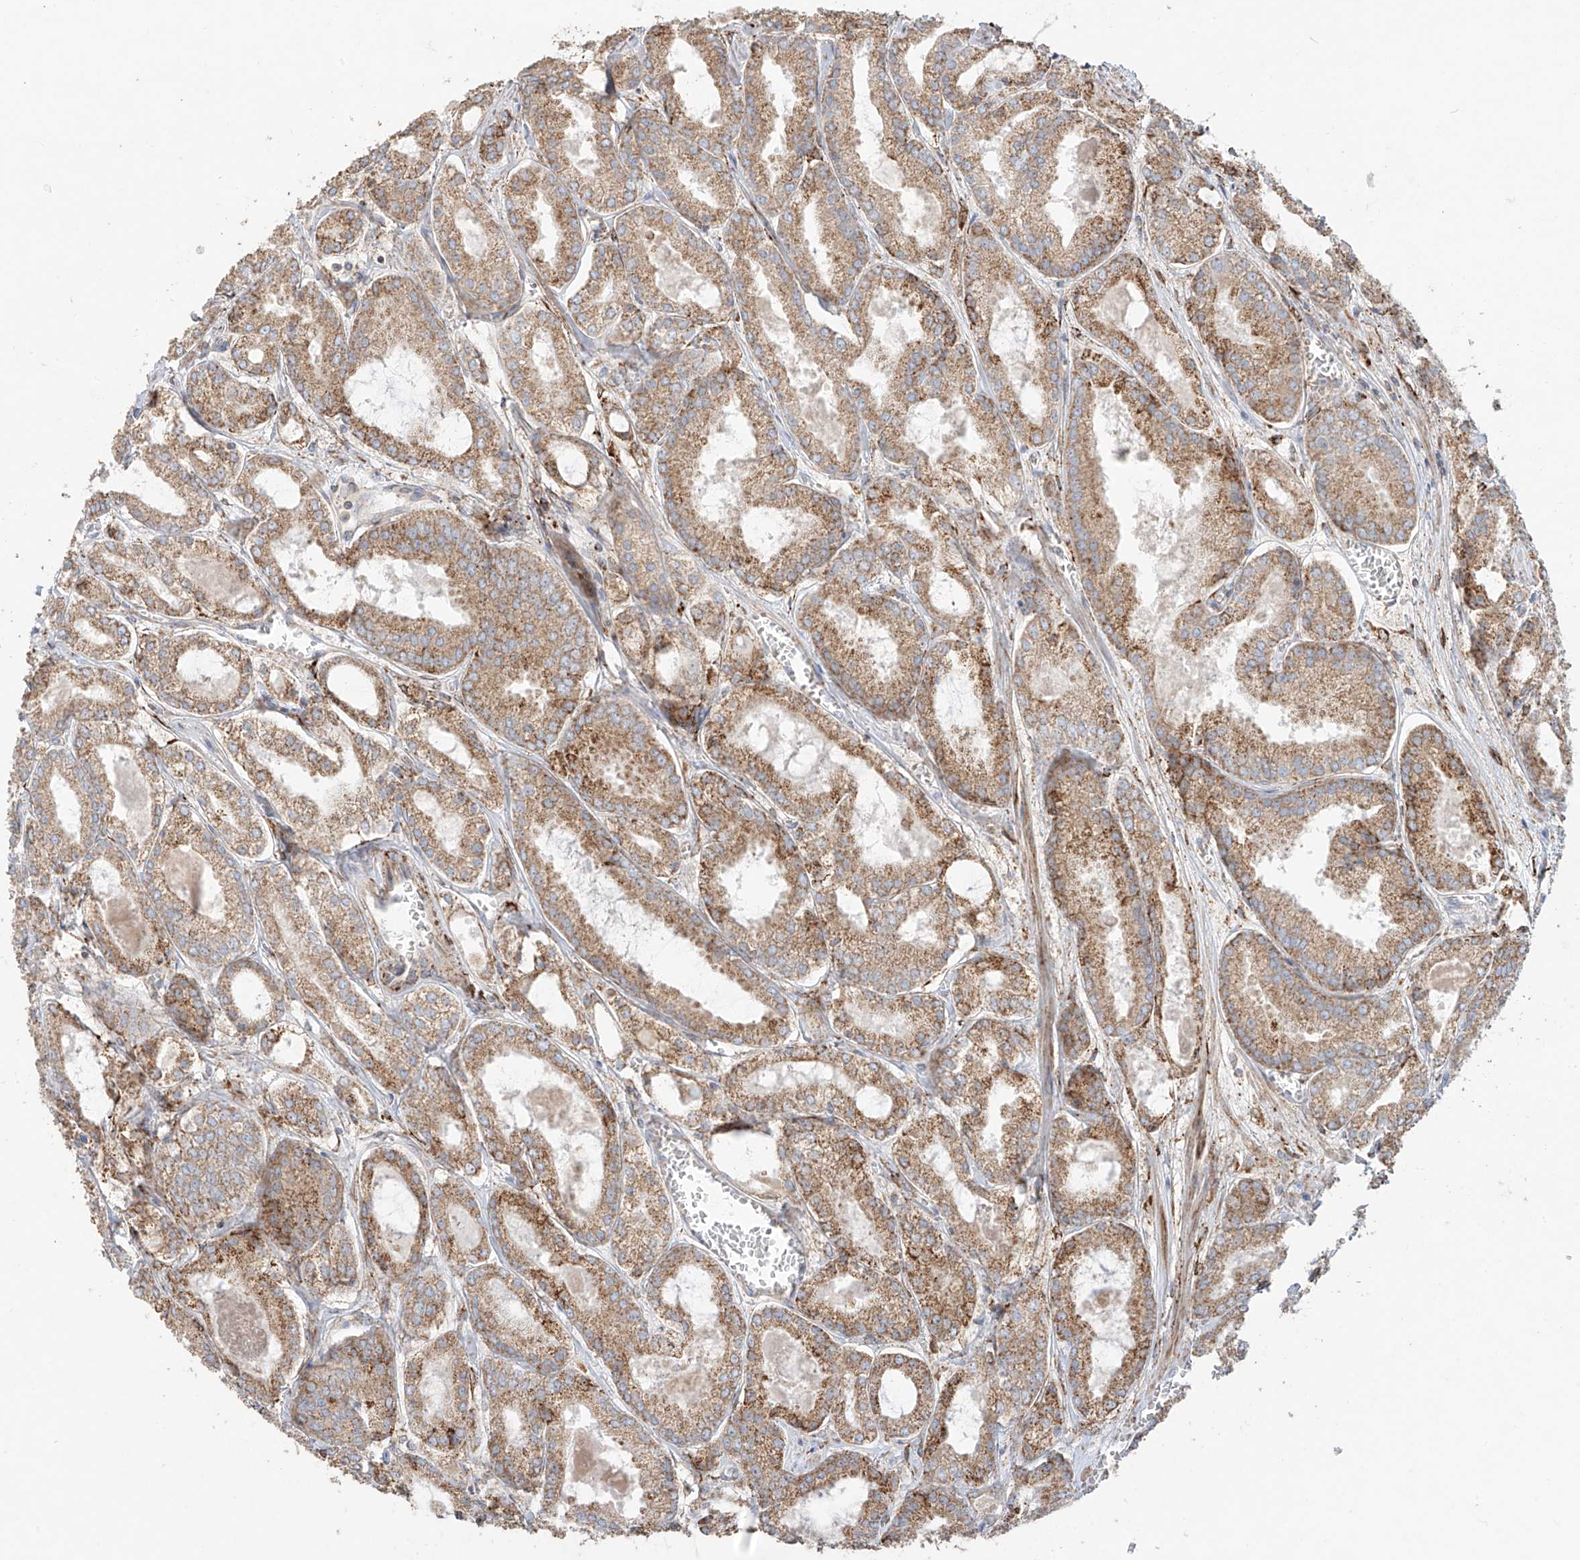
{"staining": {"intensity": "moderate", "quantity": ">75%", "location": "cytoplasmic/membranous"}, "tissue": "prostate cancer", "cell_type": "Tumor cells", "image_type": "cancer", "snomed": [{"axis": "morphology", "description": "Adenocarcinoma, Low grade"}, {"axis": "topography", "description": "Prostate"}], "caption": "Tumor cells reveal medium levels of moderate cytoplasmic/membranous staining in about >75% of cells in prostate cancer.", "gene": "COLGALT2", "patient": {"sex": "male", "age": 67}}